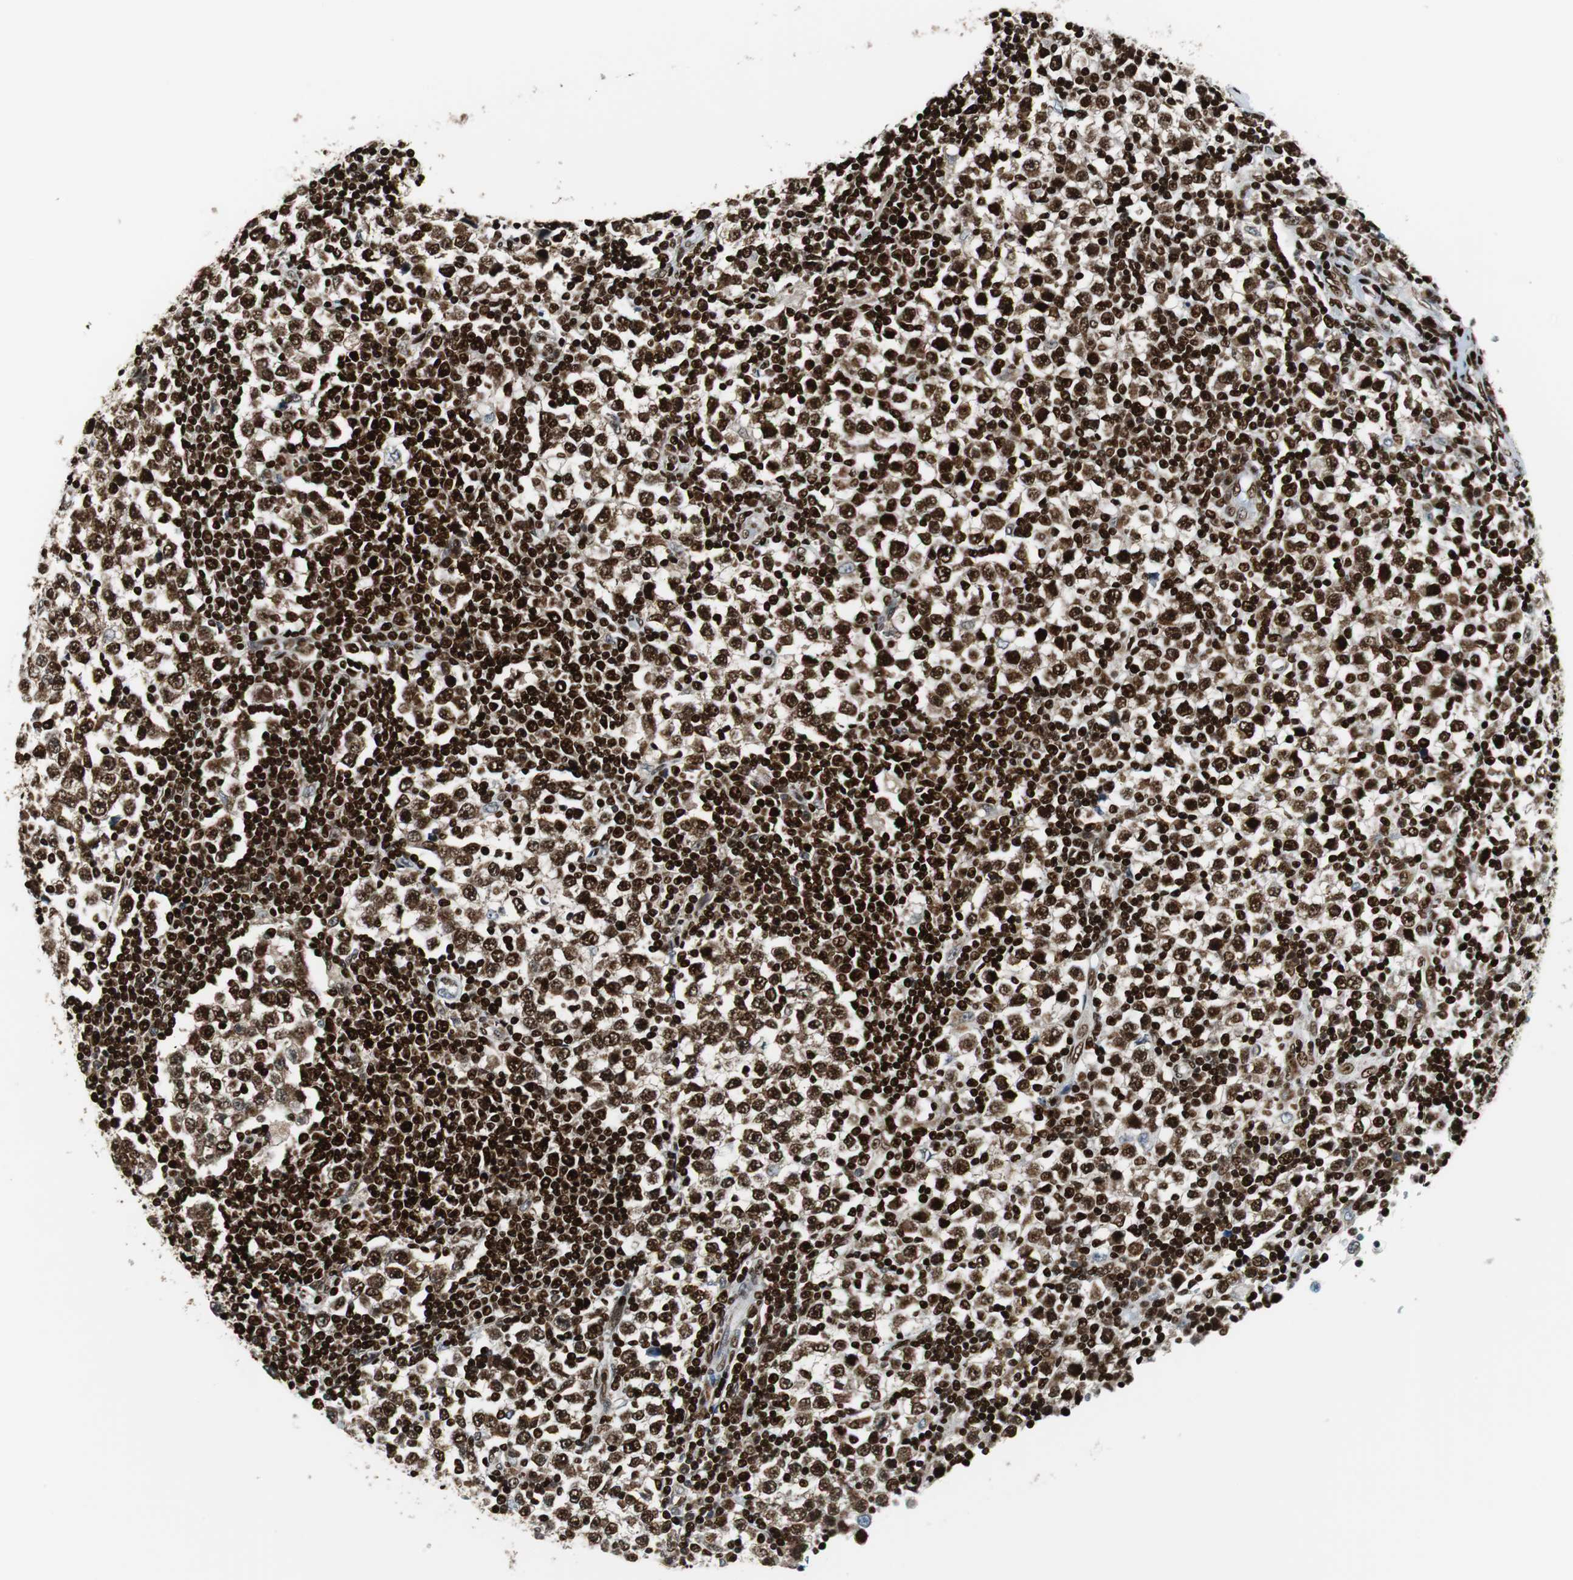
{"staining": {"intensity": "strong", "quantity": ">75%", "location": "nuclear"}, "tissue": "testis cancer", "cell_type": "Tumor cells", "image_type": "cancer", "snomed": [{"axis": "morphology", "description": "Seminoma, NOS"}, {"axis": "topography", "description": "Testis"}], "caption": "Seminoma (testis) stained with DAB (3,3'-diaminobenzidine) IHC exhibits high levels of strong nuclear positivity in about >75% of tumor cells.", "gene": "HDAC1", "patient": {"sex": "male", "age": 65}}